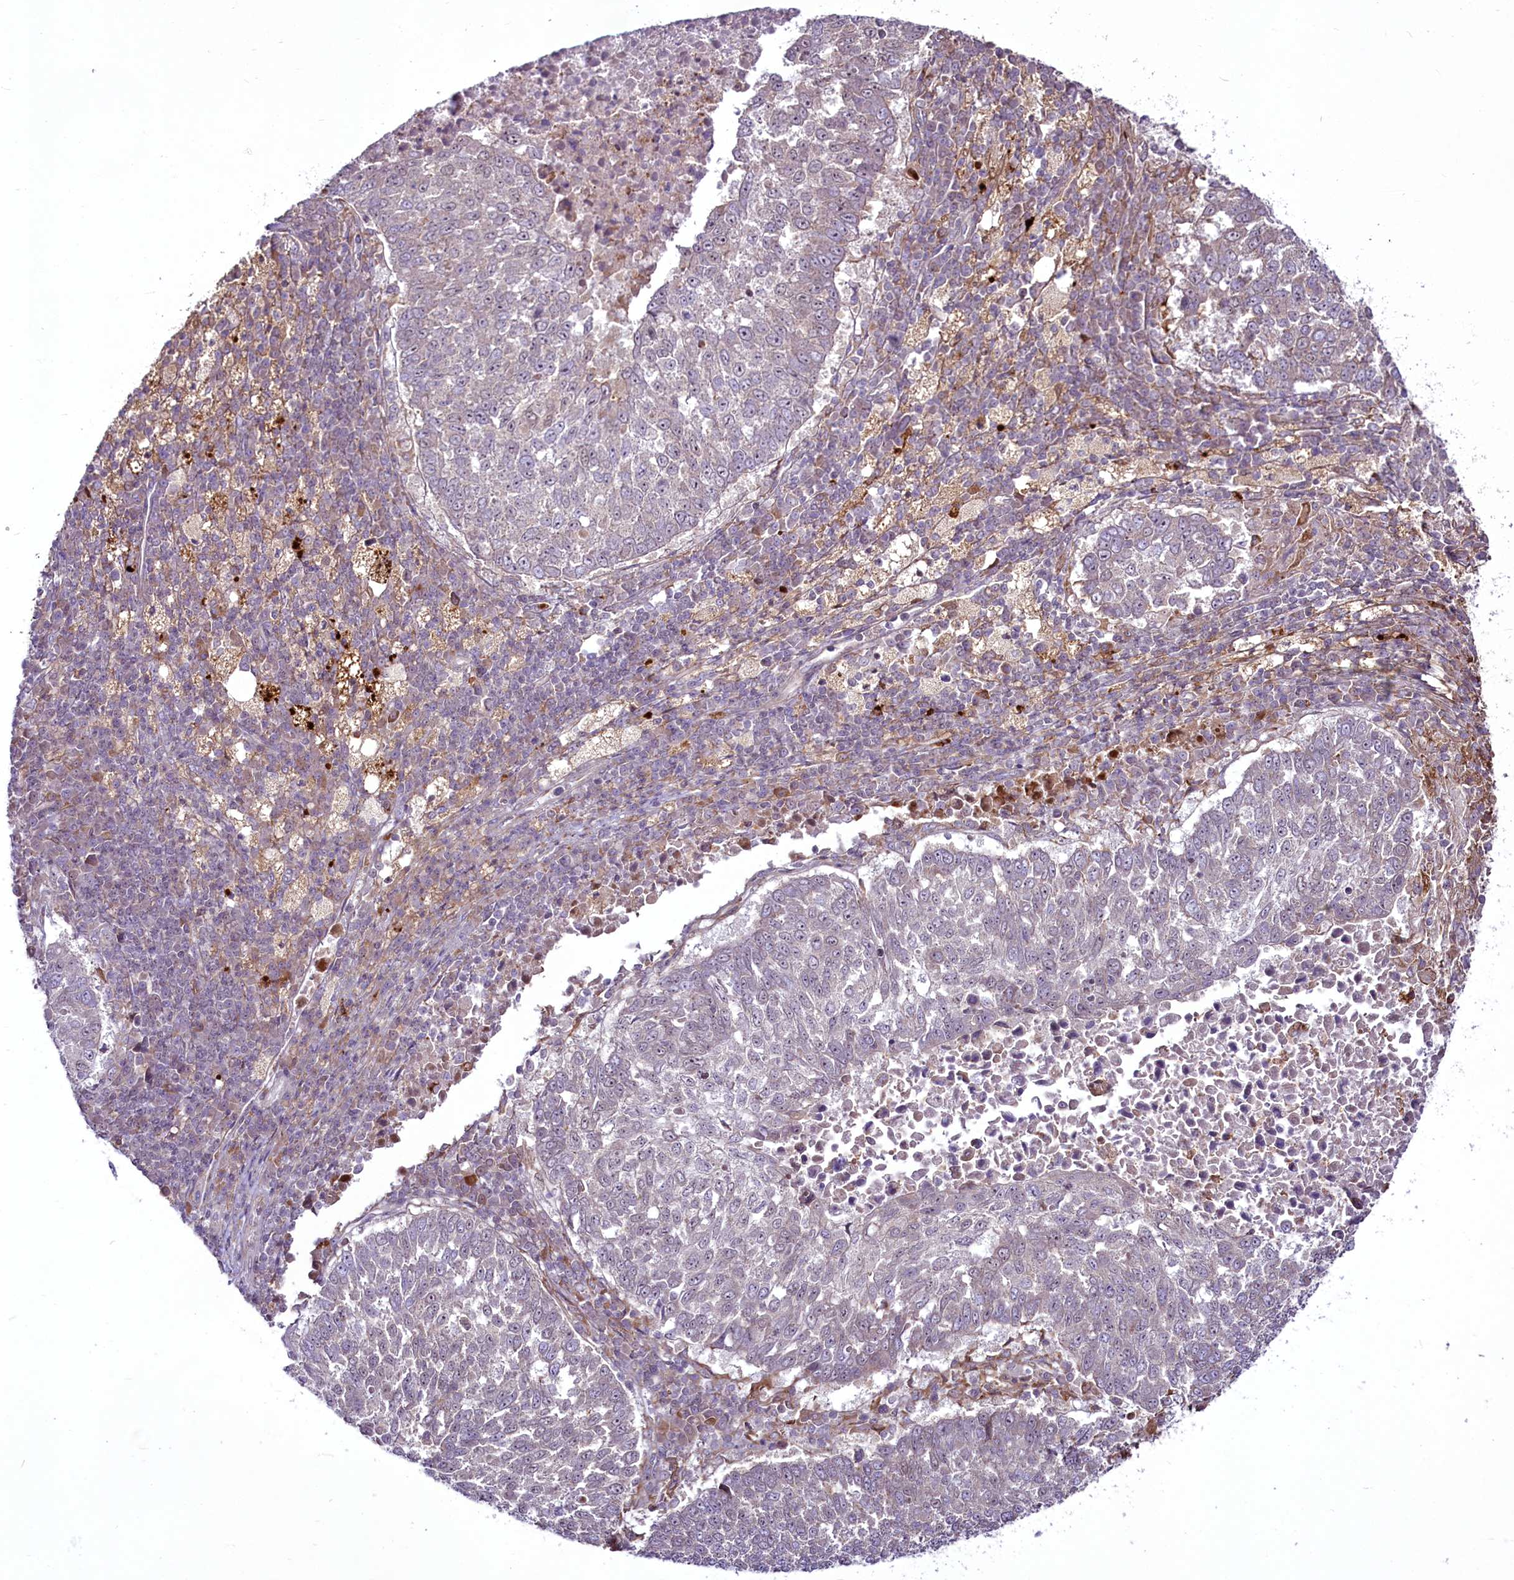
{"staining": {"intensity": "negative", "quantity": "none", "location": "none"}, "tissue": "lung cancer", "cell_type": "Tumor cells", "image_type": "cancer", "snomed": [{"axis": "morphology", "description": "Squamous cell carcinoma, NOS"}, {"axis": "topography", "description": "Lung"}], "caption": "This is an IHC micrograph of human lung squamous cell carcinoma. There is no staining in tumor cells.", "gene": "RSBN1", "patient": {"sex": "male", "age": 73}}